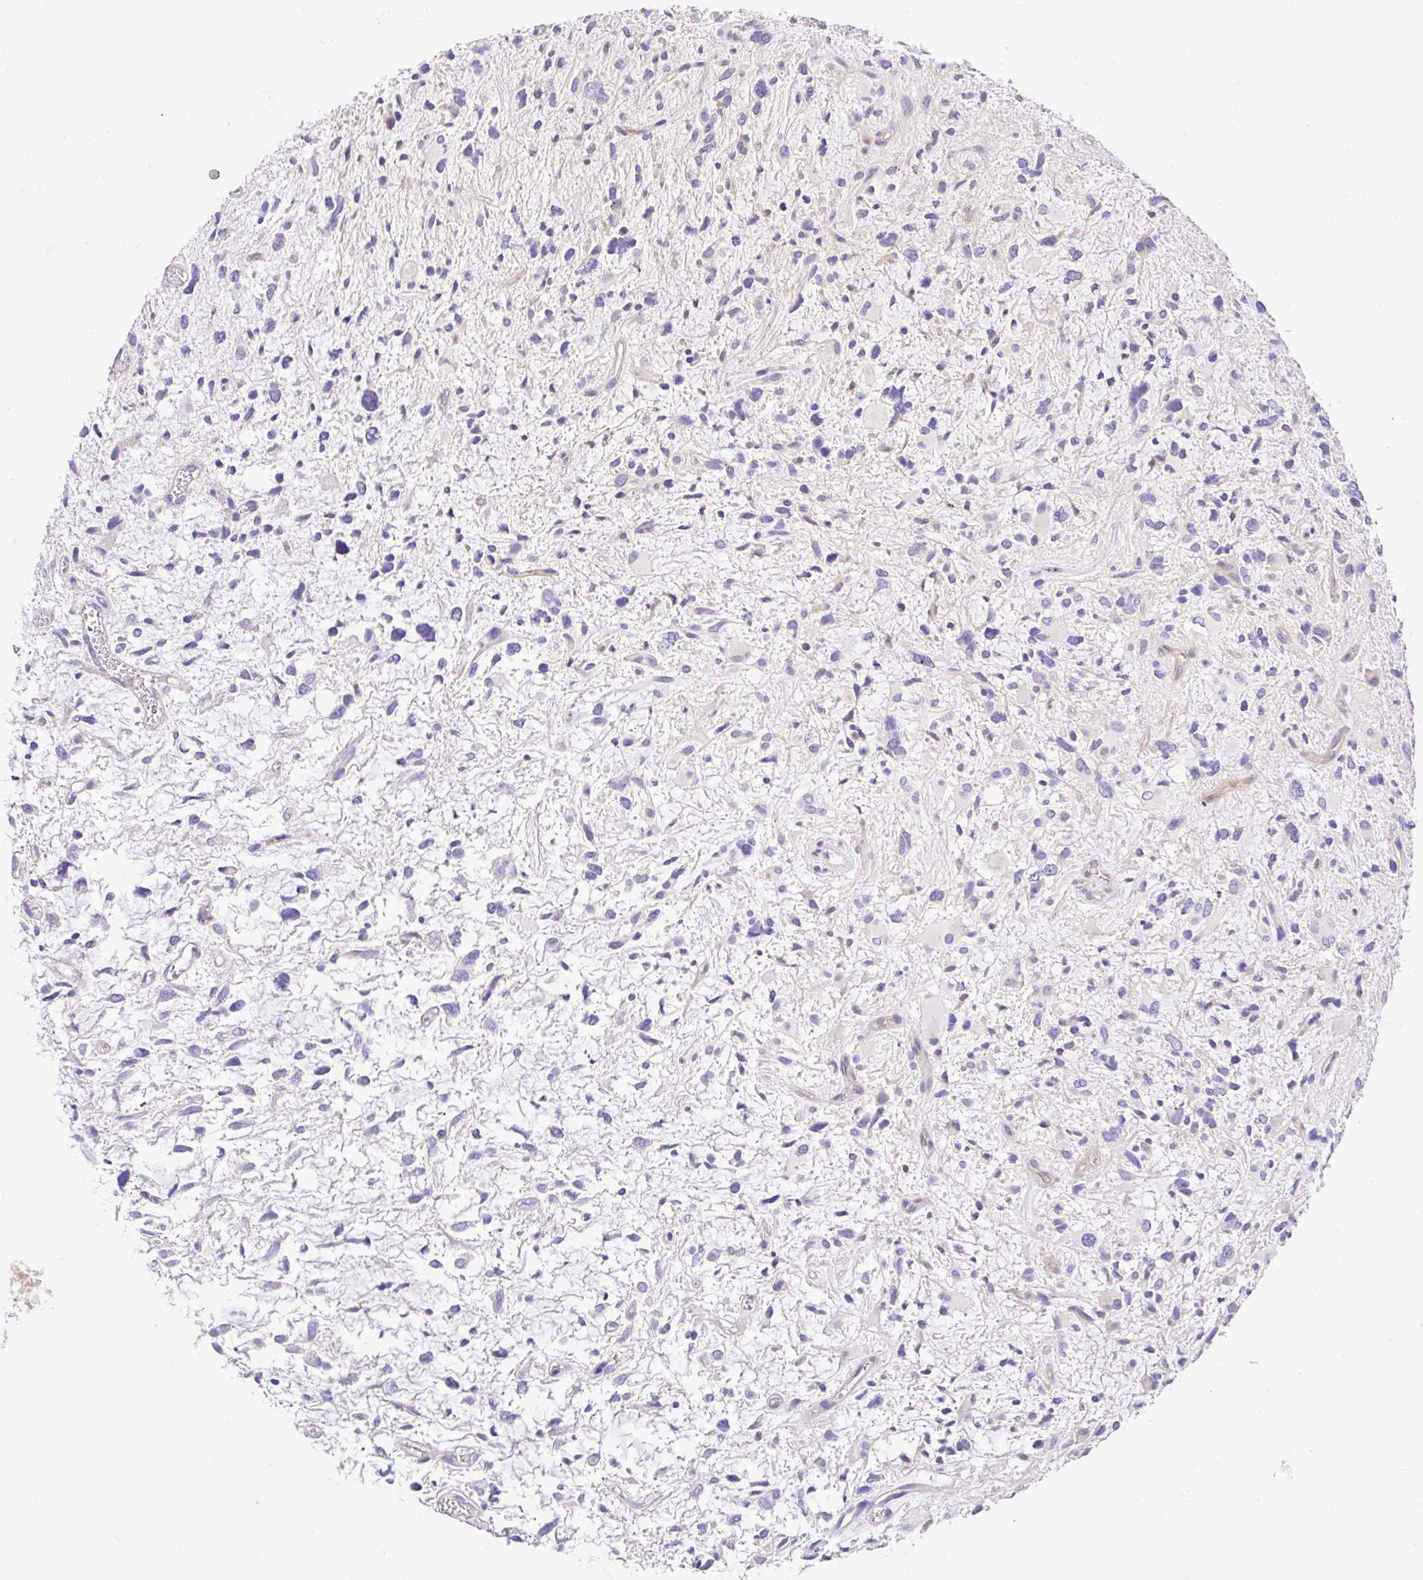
{"staining": {"intensity": "negative", "quantity": "none", "location": "none"}, "tissue": "glioma", "cell_type": "Tumor cells", "image_type": "cancer", "snomed": [{"axis": "morphology", "description": "Glioma, malignant, High grade"}, {"axis": "topography", "description": "Brain"}], "caption": "A photomicrograph of human glioma is negative for staining in tumor cells.", "gene": "EPN3", "patient": {"sex": "female", "age": 11}}